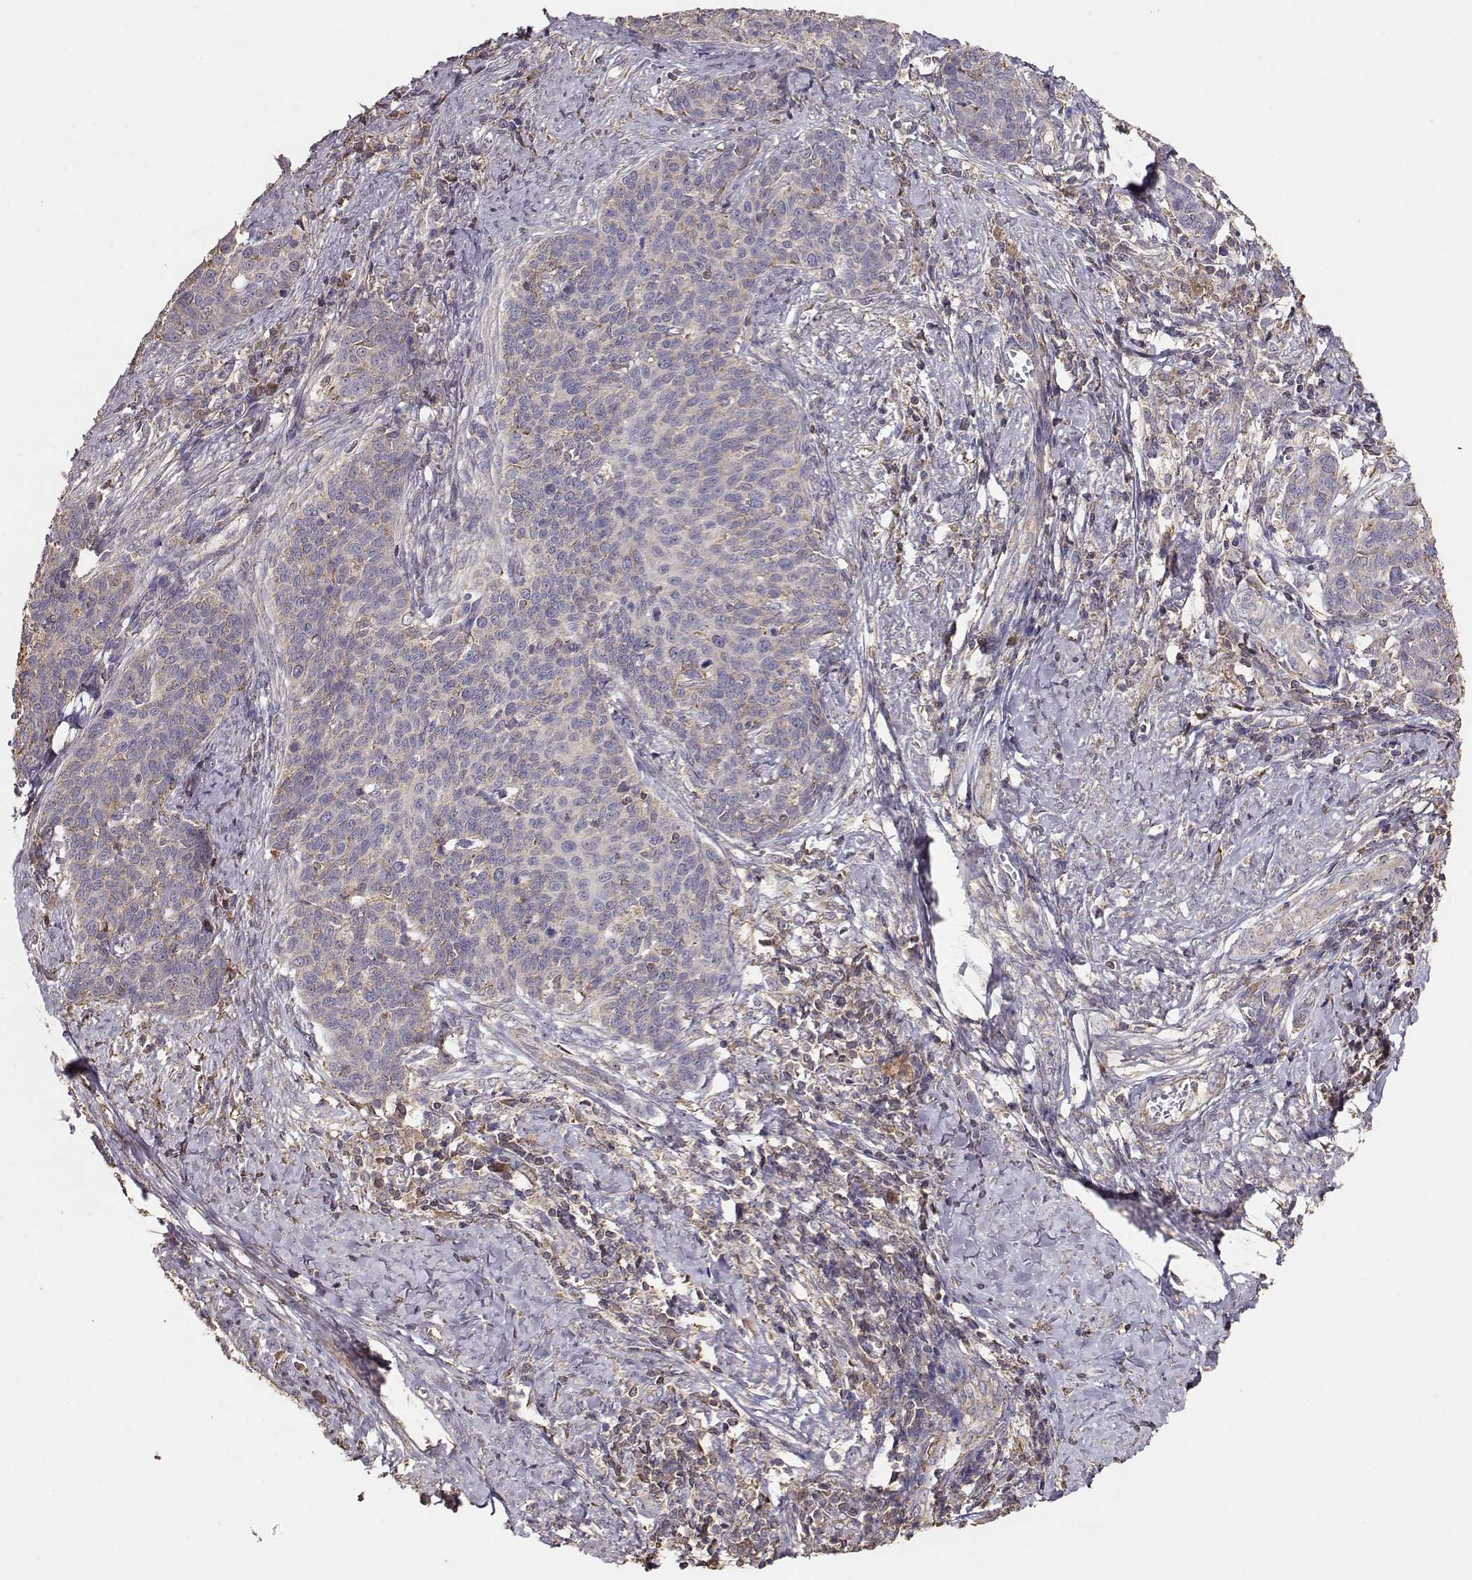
{"staining": {"intensity": "weak", "quantity": "<25%", "location": "cytoplasmic/membranous"}, "tissue": "cervical cancer", "cell_type": "Tumor cells", "image_type": "cancer", "snomed": [{"axis": "morphology", "description": "Squamous cell carcinoma, NOS"}, {"axis": "topography", "description": "Cervix"}], "caption": "DAB immunohistochemical staining of cervical cancer displays no significant expression in tumor cells.", "gene": "TARS3", "patient": {"sex": "female", "age": 39}}